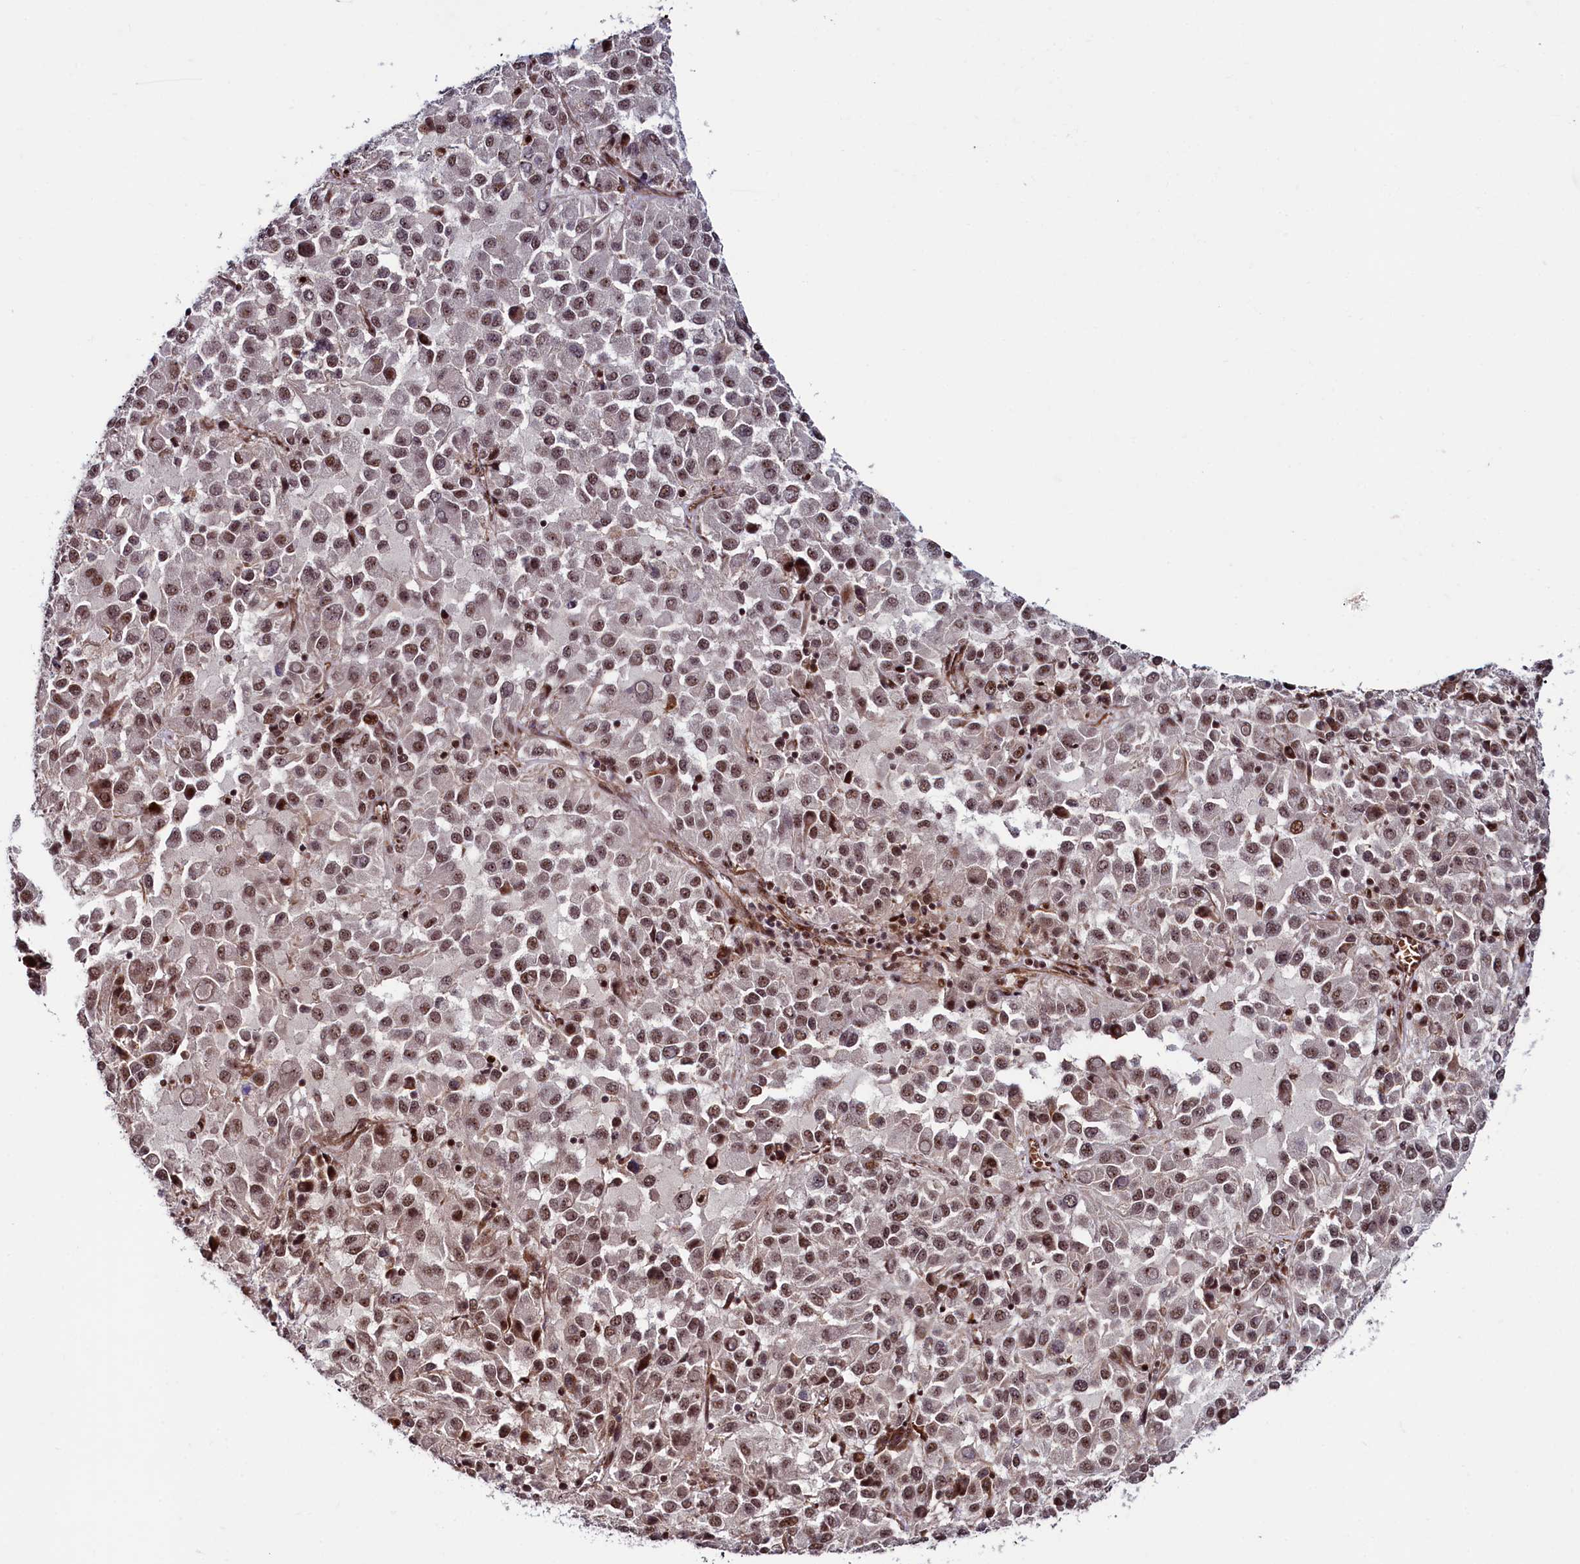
{"staining": {"intensity": "moderate", "quantity": ">75%", "location": "nuclear"}, "tissue": "melanoma", "cell_type": "Tumor cells", "image_type": "cancer", "snomed": [{"axis": "morphology", "description": "Malignant melanoma, Metastatic site"}, {"axis": "topography", "description": "Lung"}], "caption": "A brown stain shows moderate nuclear expression of a protein in human melanoma tumor cells.", "gene": "LEO1", "patient": {"sex": "male", "age": 64}}